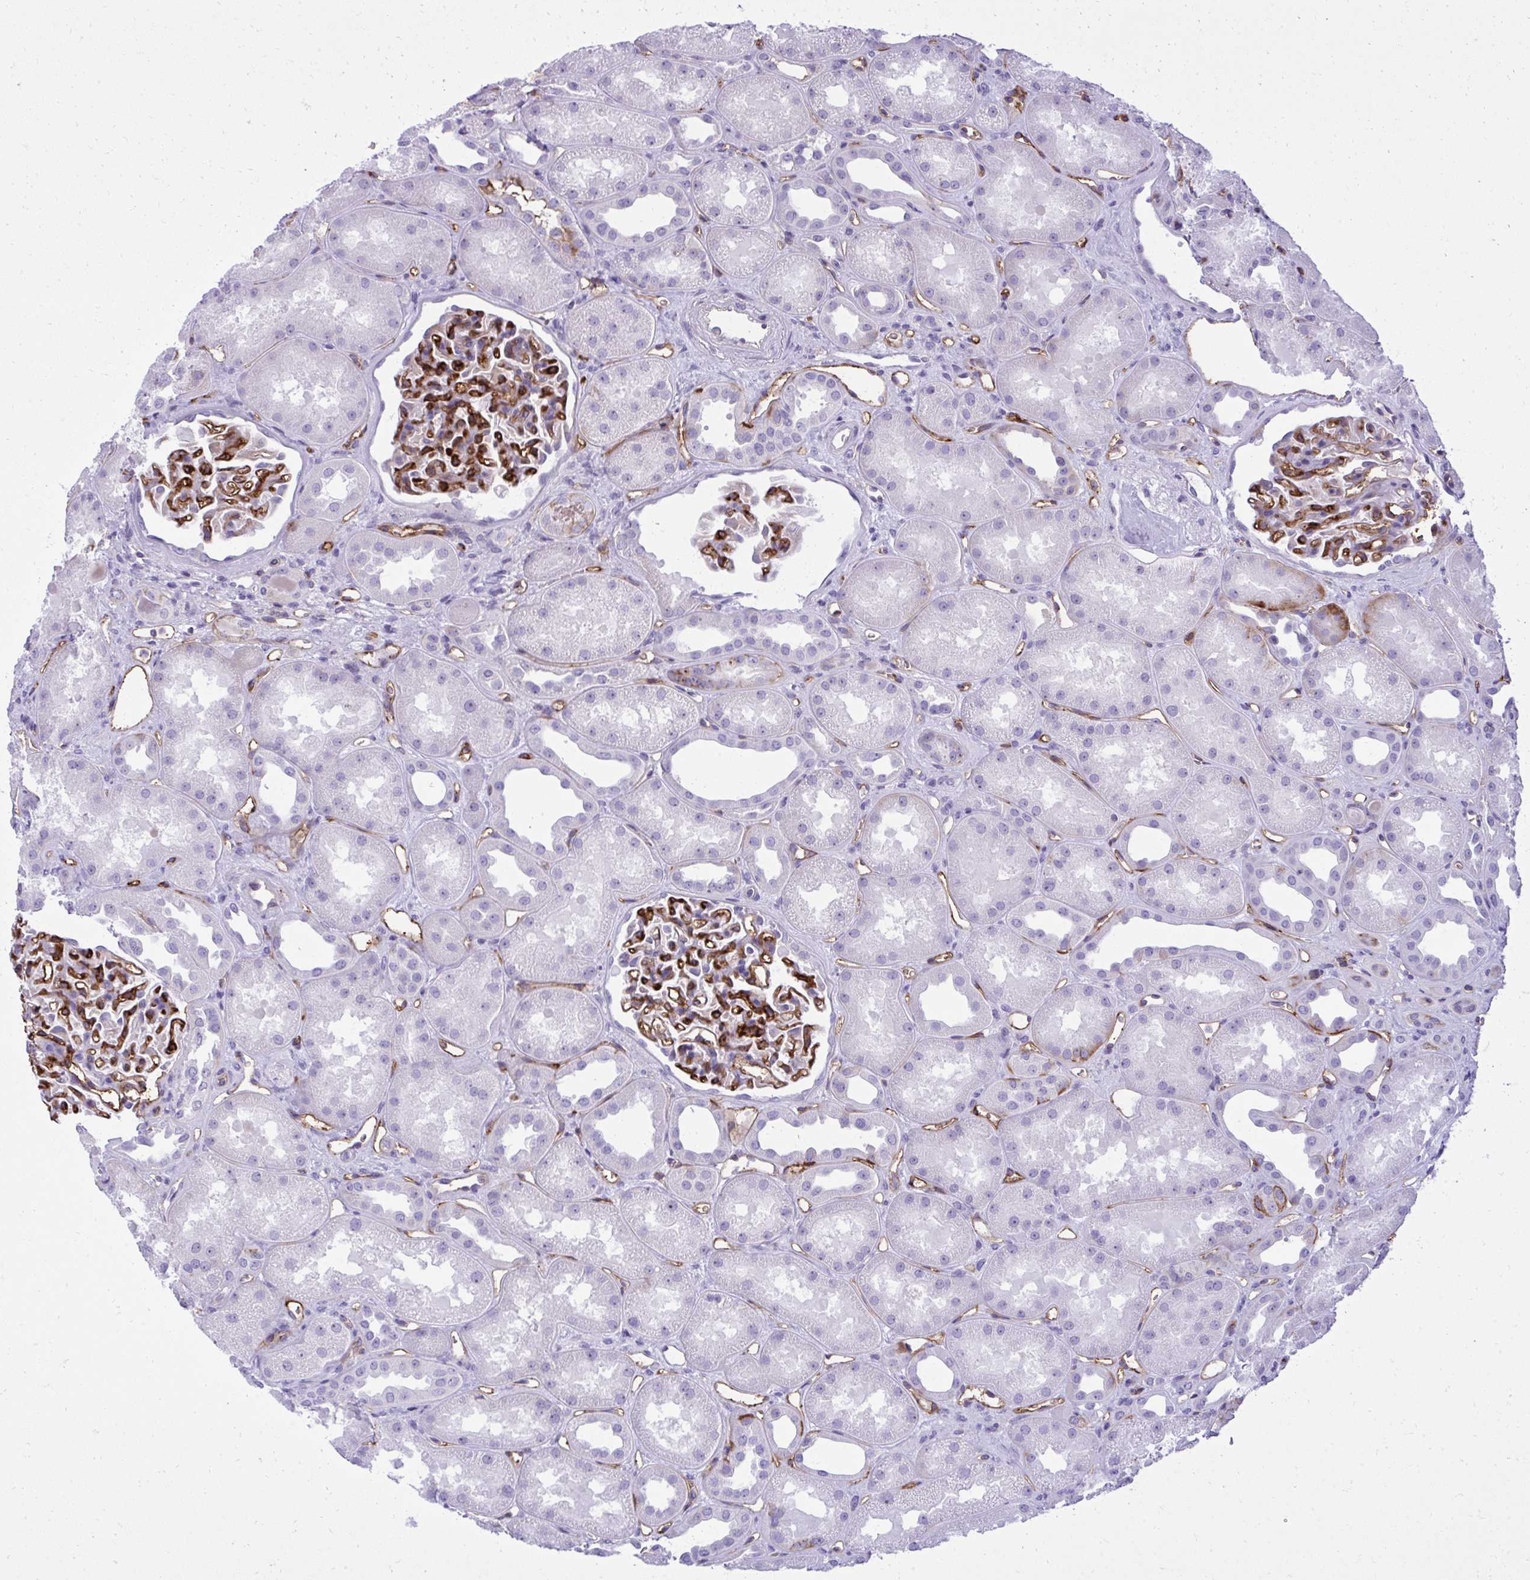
{"staining": {"intensity": "strong", "quantity": "25%-75%", "location": "cytoplasmic/membranous"}, "tissue": "kidney", "cell_type": "Cells in glomeruli", "image_type": "normal", "snomed": [{"axis": "morphology", "description": "Normal tissue, NOS"}, {"axis": "topography", "description": "Kidney"}], "caption": "The micrograph displays immunohistochemical staining of normal kidney. There is strong cytoplasmic/membranous positivity is appreciated in about 25%-75% of cells in glomeruli.", "gene": "PITPNM3", "patient": {"sex": "male", "age": 61}}